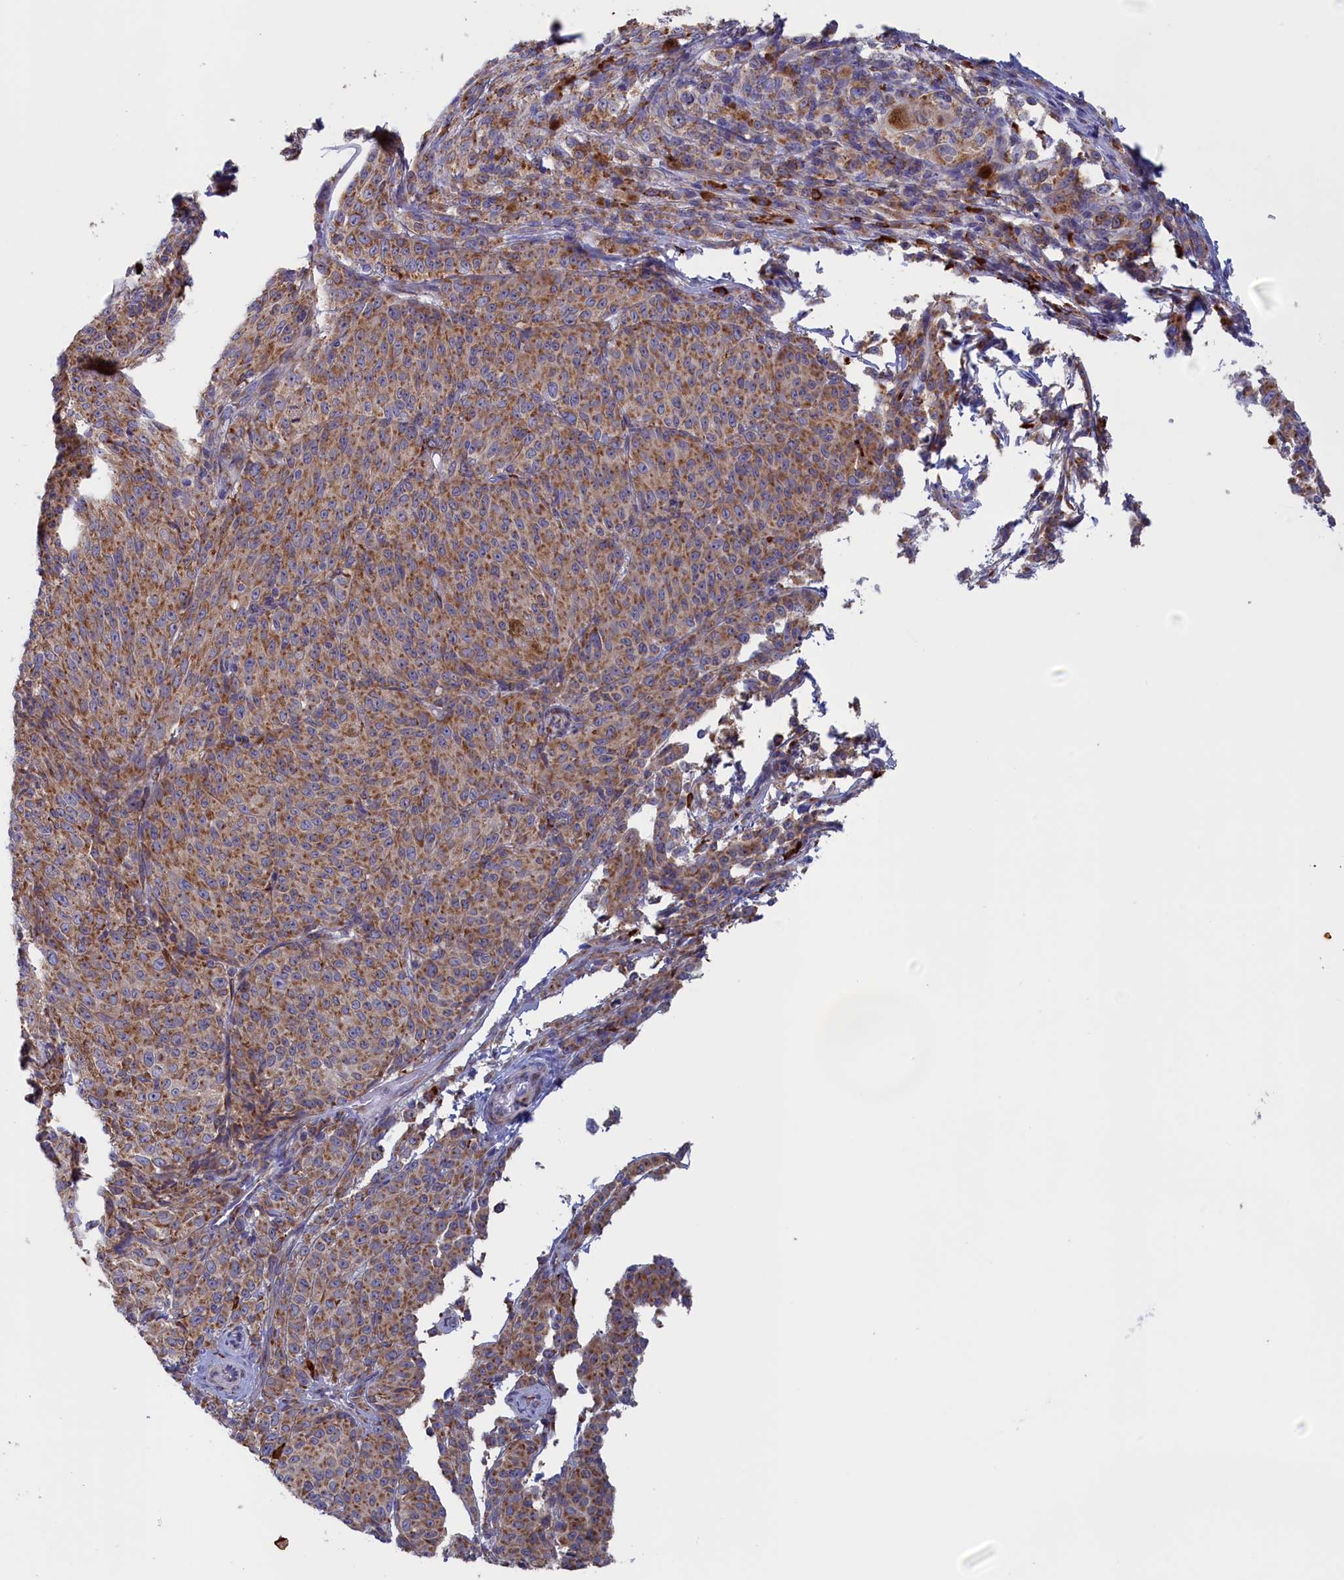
{"staining": {"intensity": "moderate", "quantity": ">75%", "location": "cytoplasmic/membranous"}, "tissue": "melanoma", "cell_type": "Tumor cells", "image_type": "cancer", "snomed": [{"axis": "morphology", "description": "Malignant melanoma, NOS"}, {"axis": "topography", "description": "Skin"}], "caption": "Immunohistochemistry (DAB (3,3'-diaminobenzidine)) staining of human melanoma shows moderate cytoplasmic/membranous protein staining in about >75% of tumor cells. (DAB IHC, brown staining for protein, blue staining for nuclei).", "gene": "CCDC68", "patient": {"sex": "female", "age": 52}}